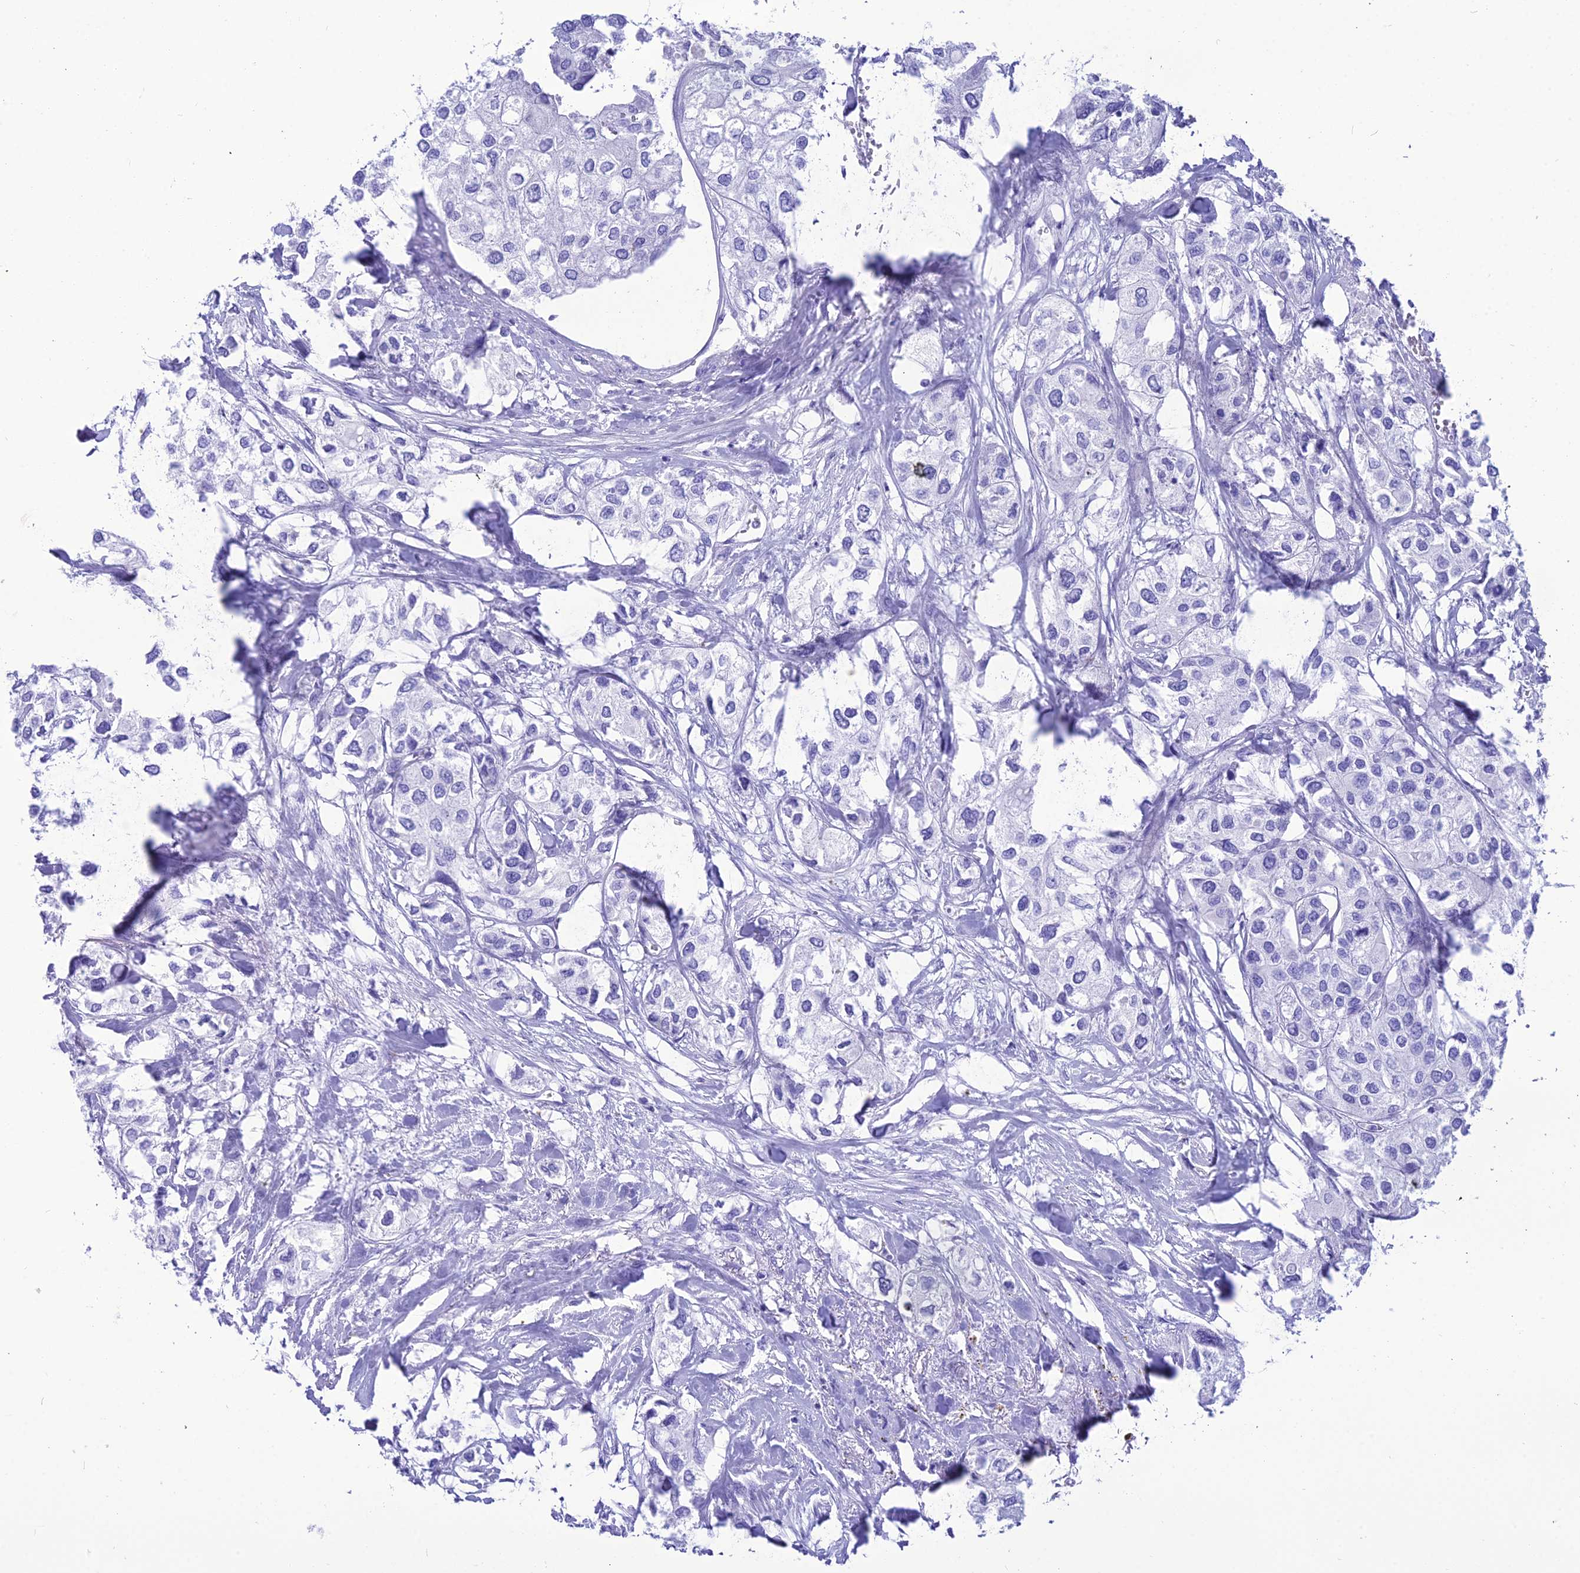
{"staining": {"intensity": "negative", "quantity": "none", "location": "none"}, "tissue": "urothelial cancer", "cell_type": "Tumor cells", "image_type": "cancer", "snomed": [{"axis": "morphology", "description": "Urothelial carcinoma, High grade"}, {"axis": "topography", "description": "Urinary bladder"}], "caption": "Tumor cells are negative for protein expression in human urothelial carcinoma (high-grade). (DAB immunohistochemistry (IHC) with hematoxylin counter stain).", "gene": "PNMA5", "patient": {"sex": "male", "age": 64}}